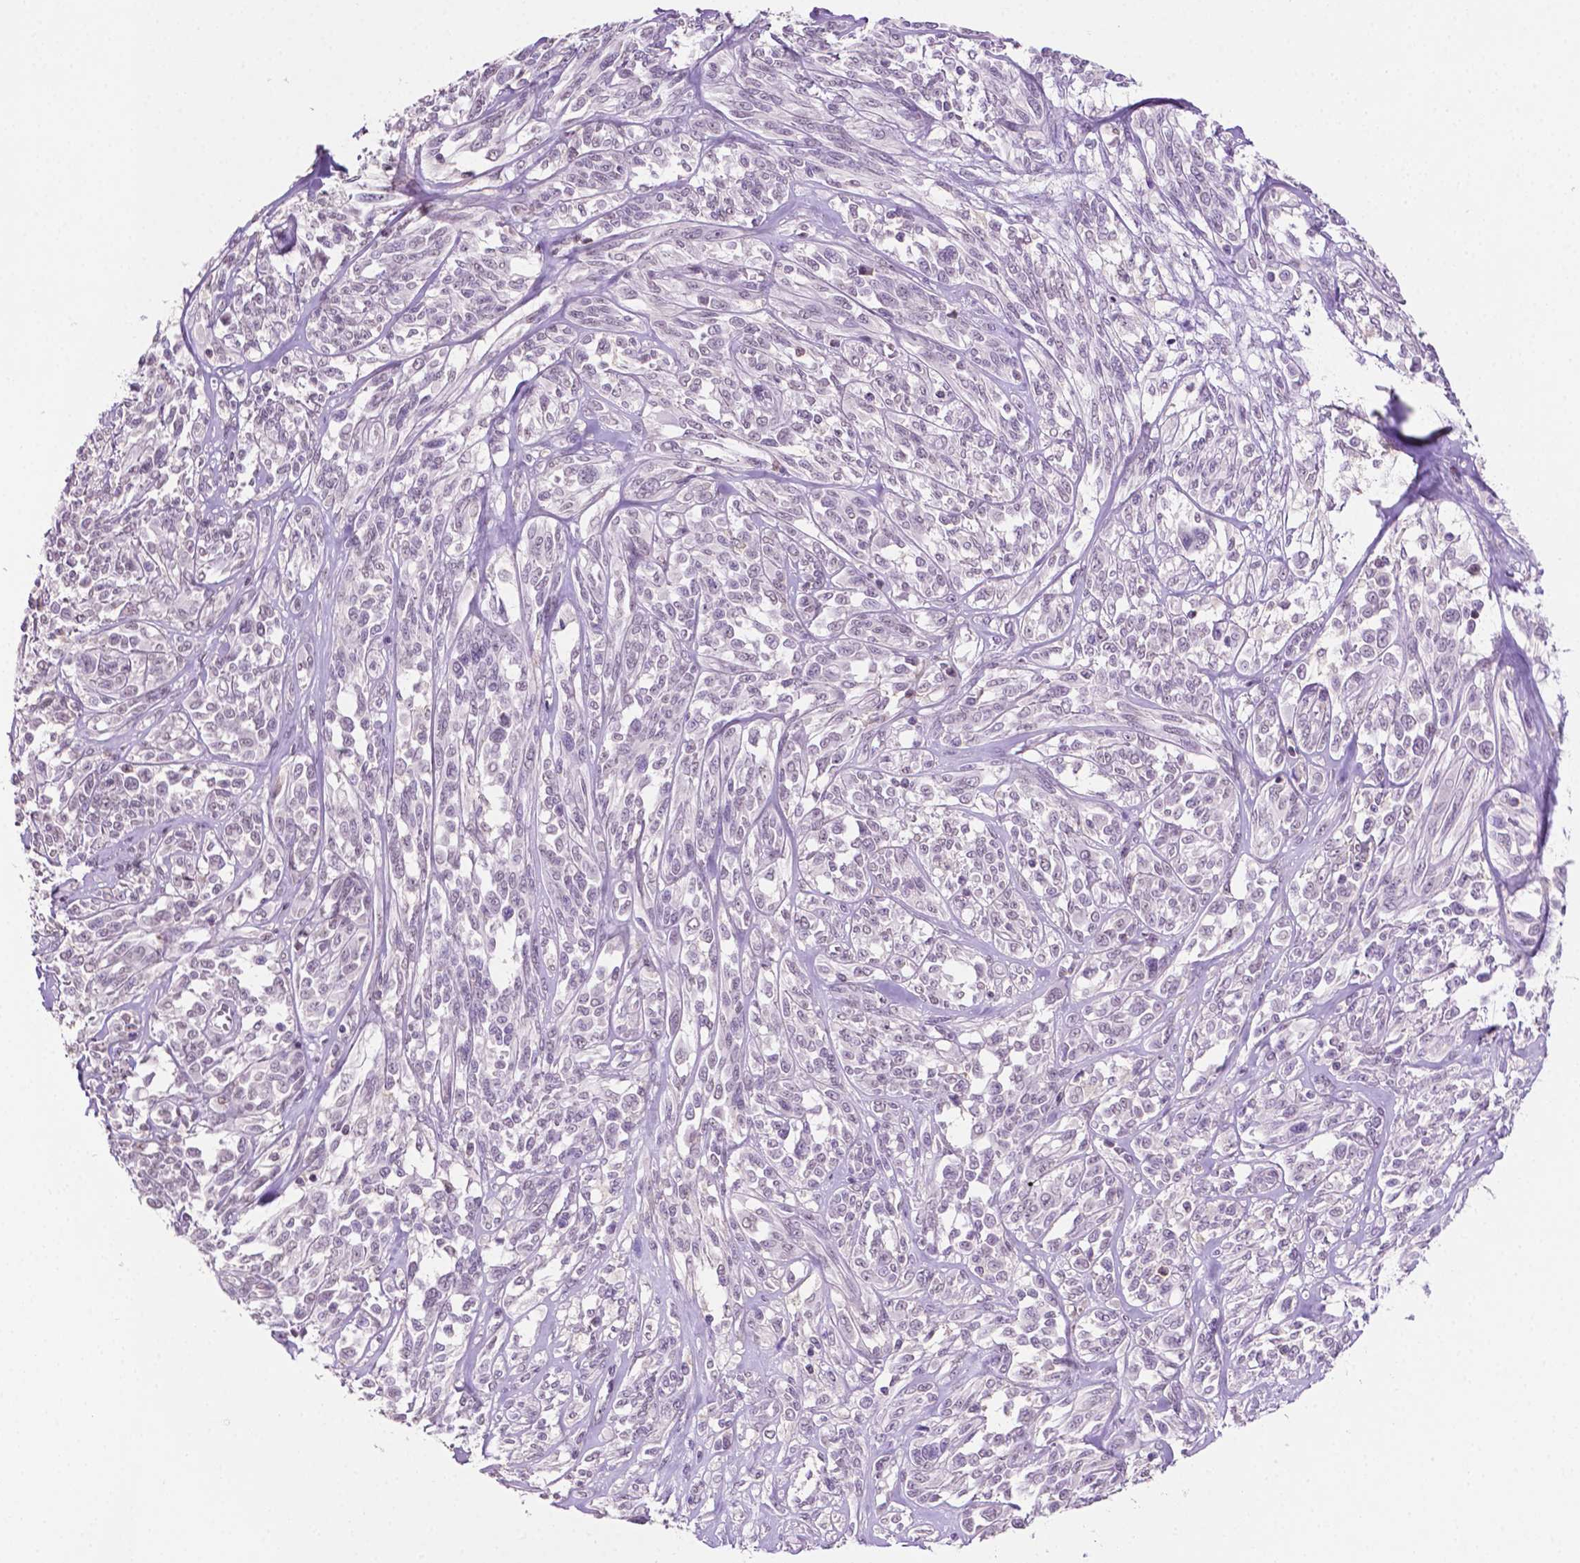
{"staining": {"intensity": "negative", "quantity": "none", "location": "none"}, "tissue": "melanoma", "cell_type": "Tumor cells", "image_type": "cancer", "snomed": [{"axis": "morphology", "description": "Malignant melanoma, NOS"}, {"axis": "topography", "description": "Skin"}], "caption": "This histopathology image is of melanoma stained with immunohistochemistry to label a protein in brown with the nuclei are counter-stained blue. There is no expression in tumor cells.", "gene": "PTPN6", "patient": {"sex": "female", "age": 91}}